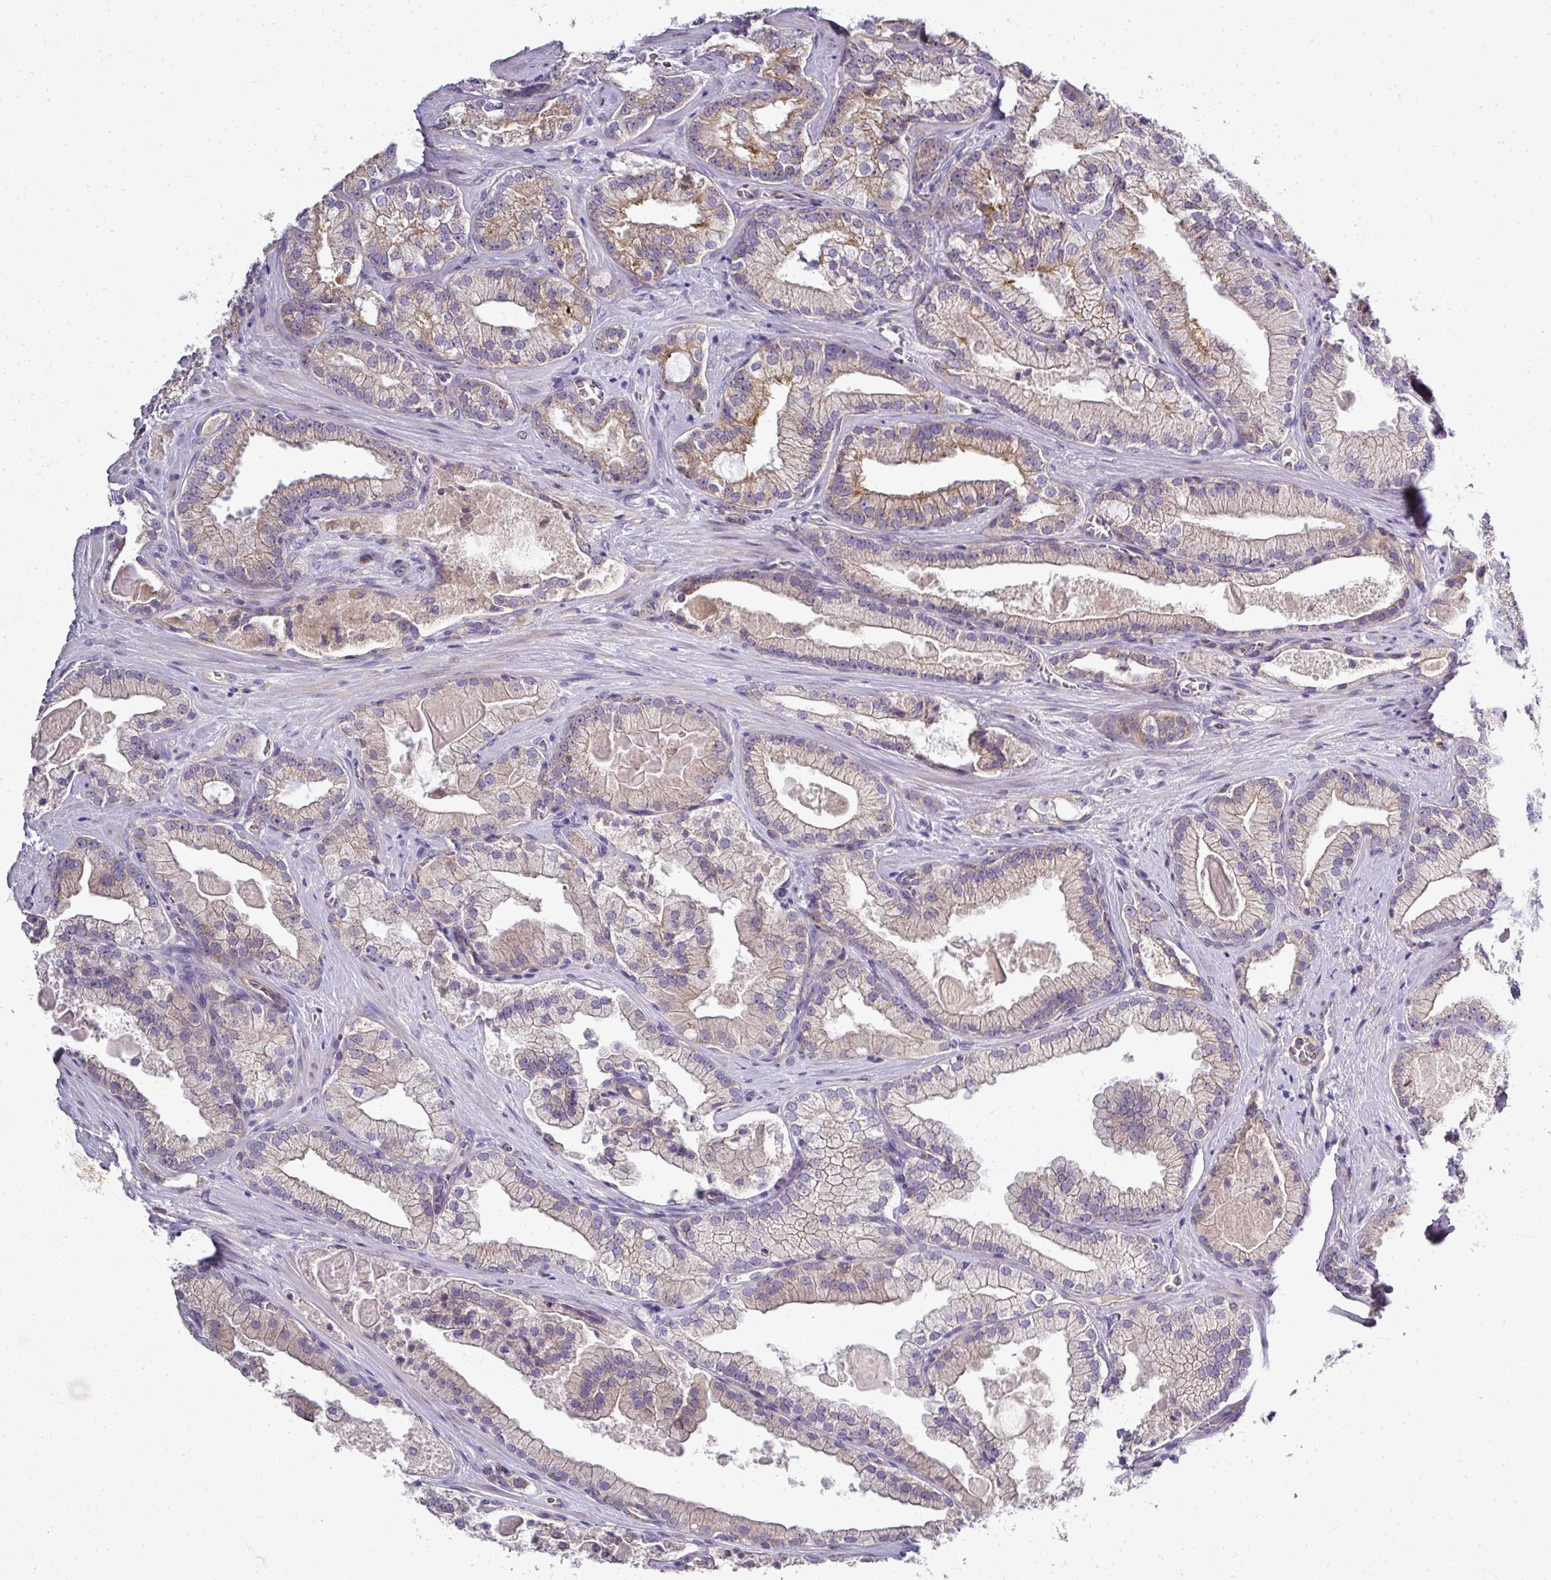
{"staining": {"intensity": "moderate", "quantity": "<25%", "location": "cytoplasmic/membranous"}, "tissue": "prostate cancer", "cell_type": "Tumor cells", "image_type": "cancer", "snomed": [{"axis": "morphology", "description": "Adenocarcinoma, High grade"}, {"axis": "topography", "description": "Prostate"}], "caption": "DAB immunohistochemical staining of prostate cancer (high-grade adenocarcinoma) exhibits moderate cytoplasmic/membranous protein staining in about <25% of tumor cells.", "gene": "GAN", "patient": {"sex": "male", "age": 68}}